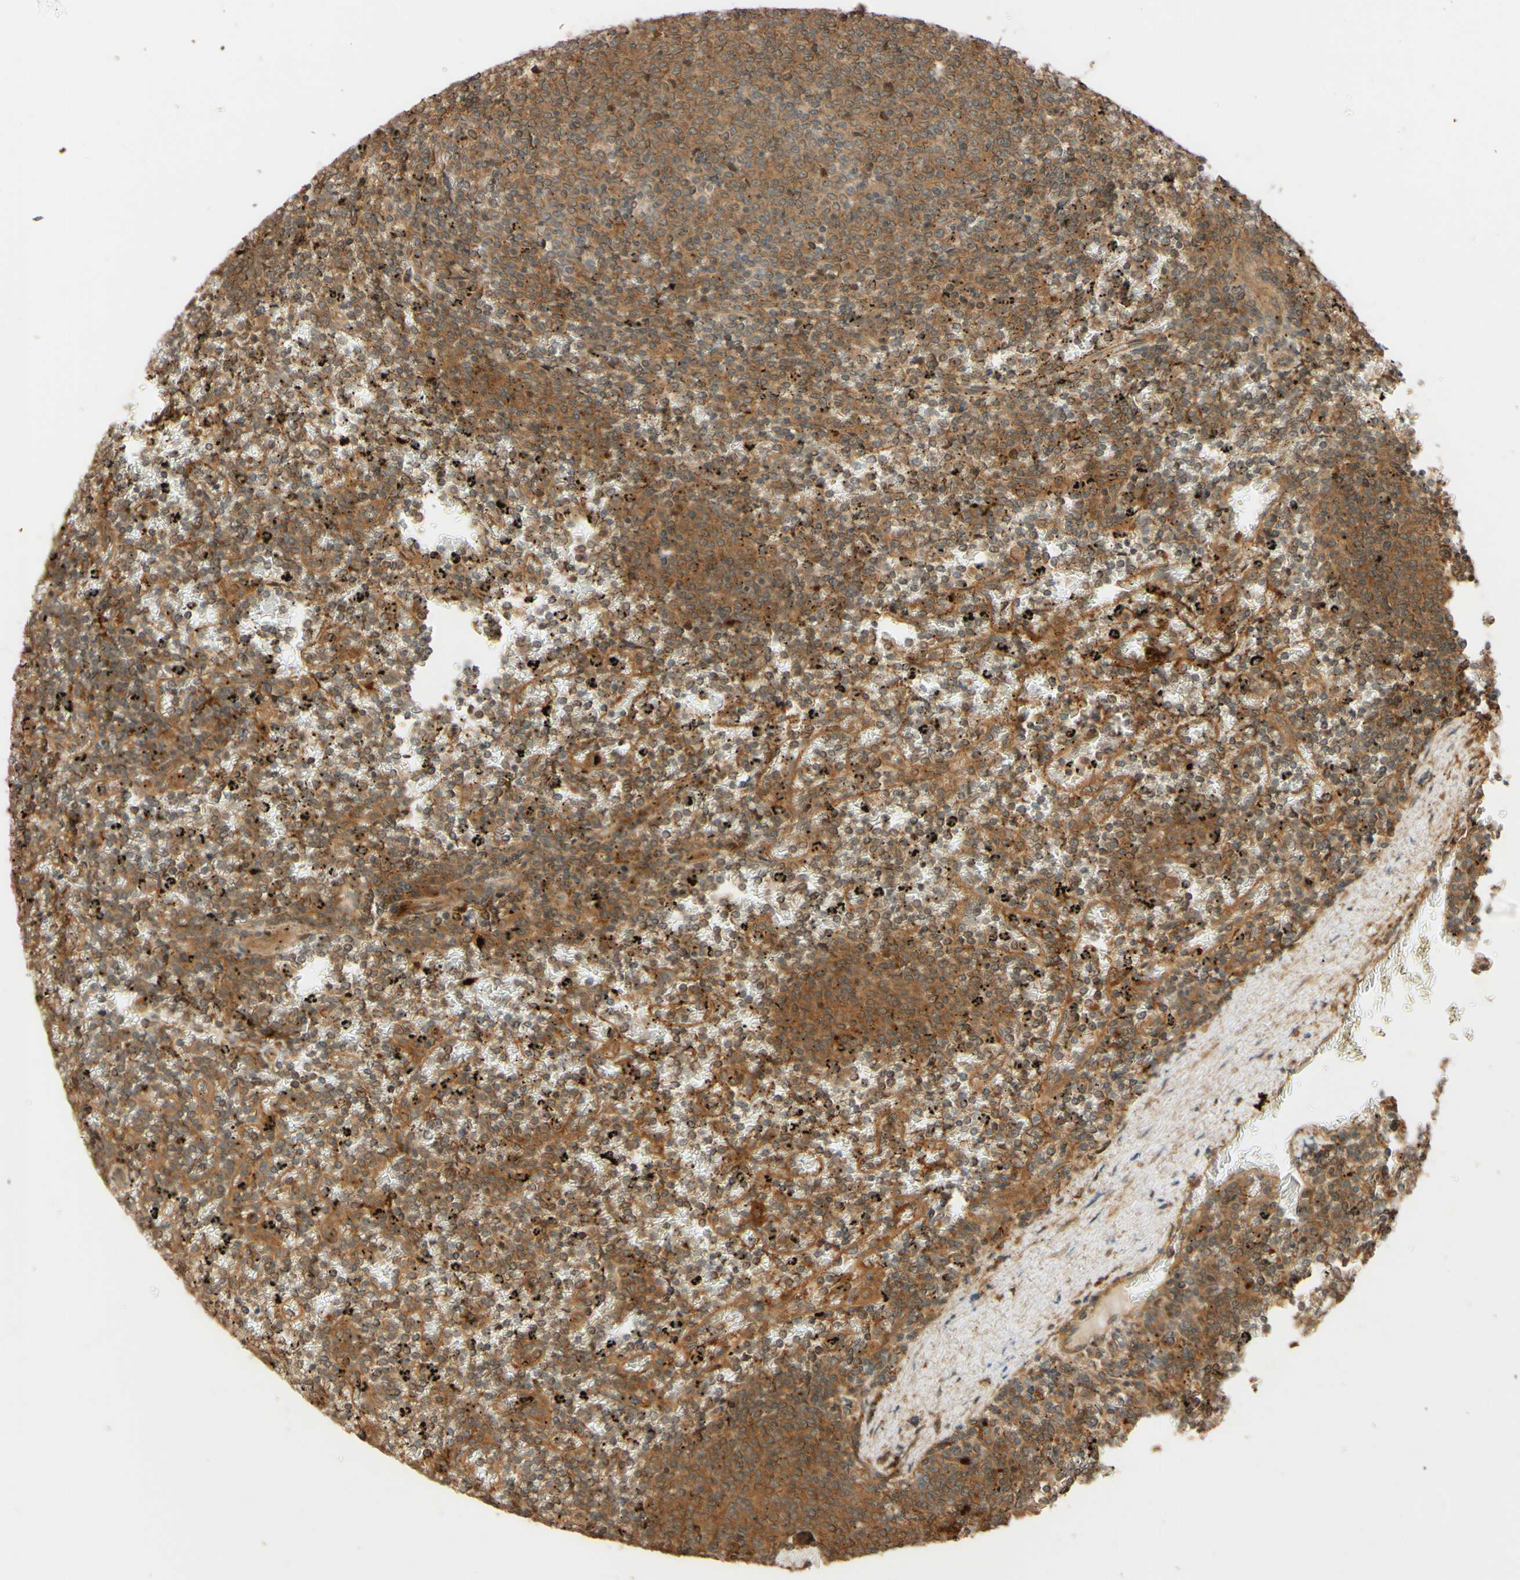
{"staining": {"intensity": "moderate", "quantity": ">75%", "location": "cytoplasmic/membranous"}, "tissue": "lymphoma", "cell_type": "Tumor cells", "image_type": "cancer", "snomed": [{"axis": "morphology", "description": "Malignant lymphoma, non-Hodgkin's type, Low grade"}, {"axis": "topography", "description": "Spleen"}], "caption": "Approximately >75% of tumor cells in human low-grade malignant lymphoma, non-Hodgkin's type exhibit moderate cytoplasmic/membranous protein expression as visualized by brown immunohistochemical staining.", "gene": "RNF19A", "patient": {"sex": "female", "age": 77}}